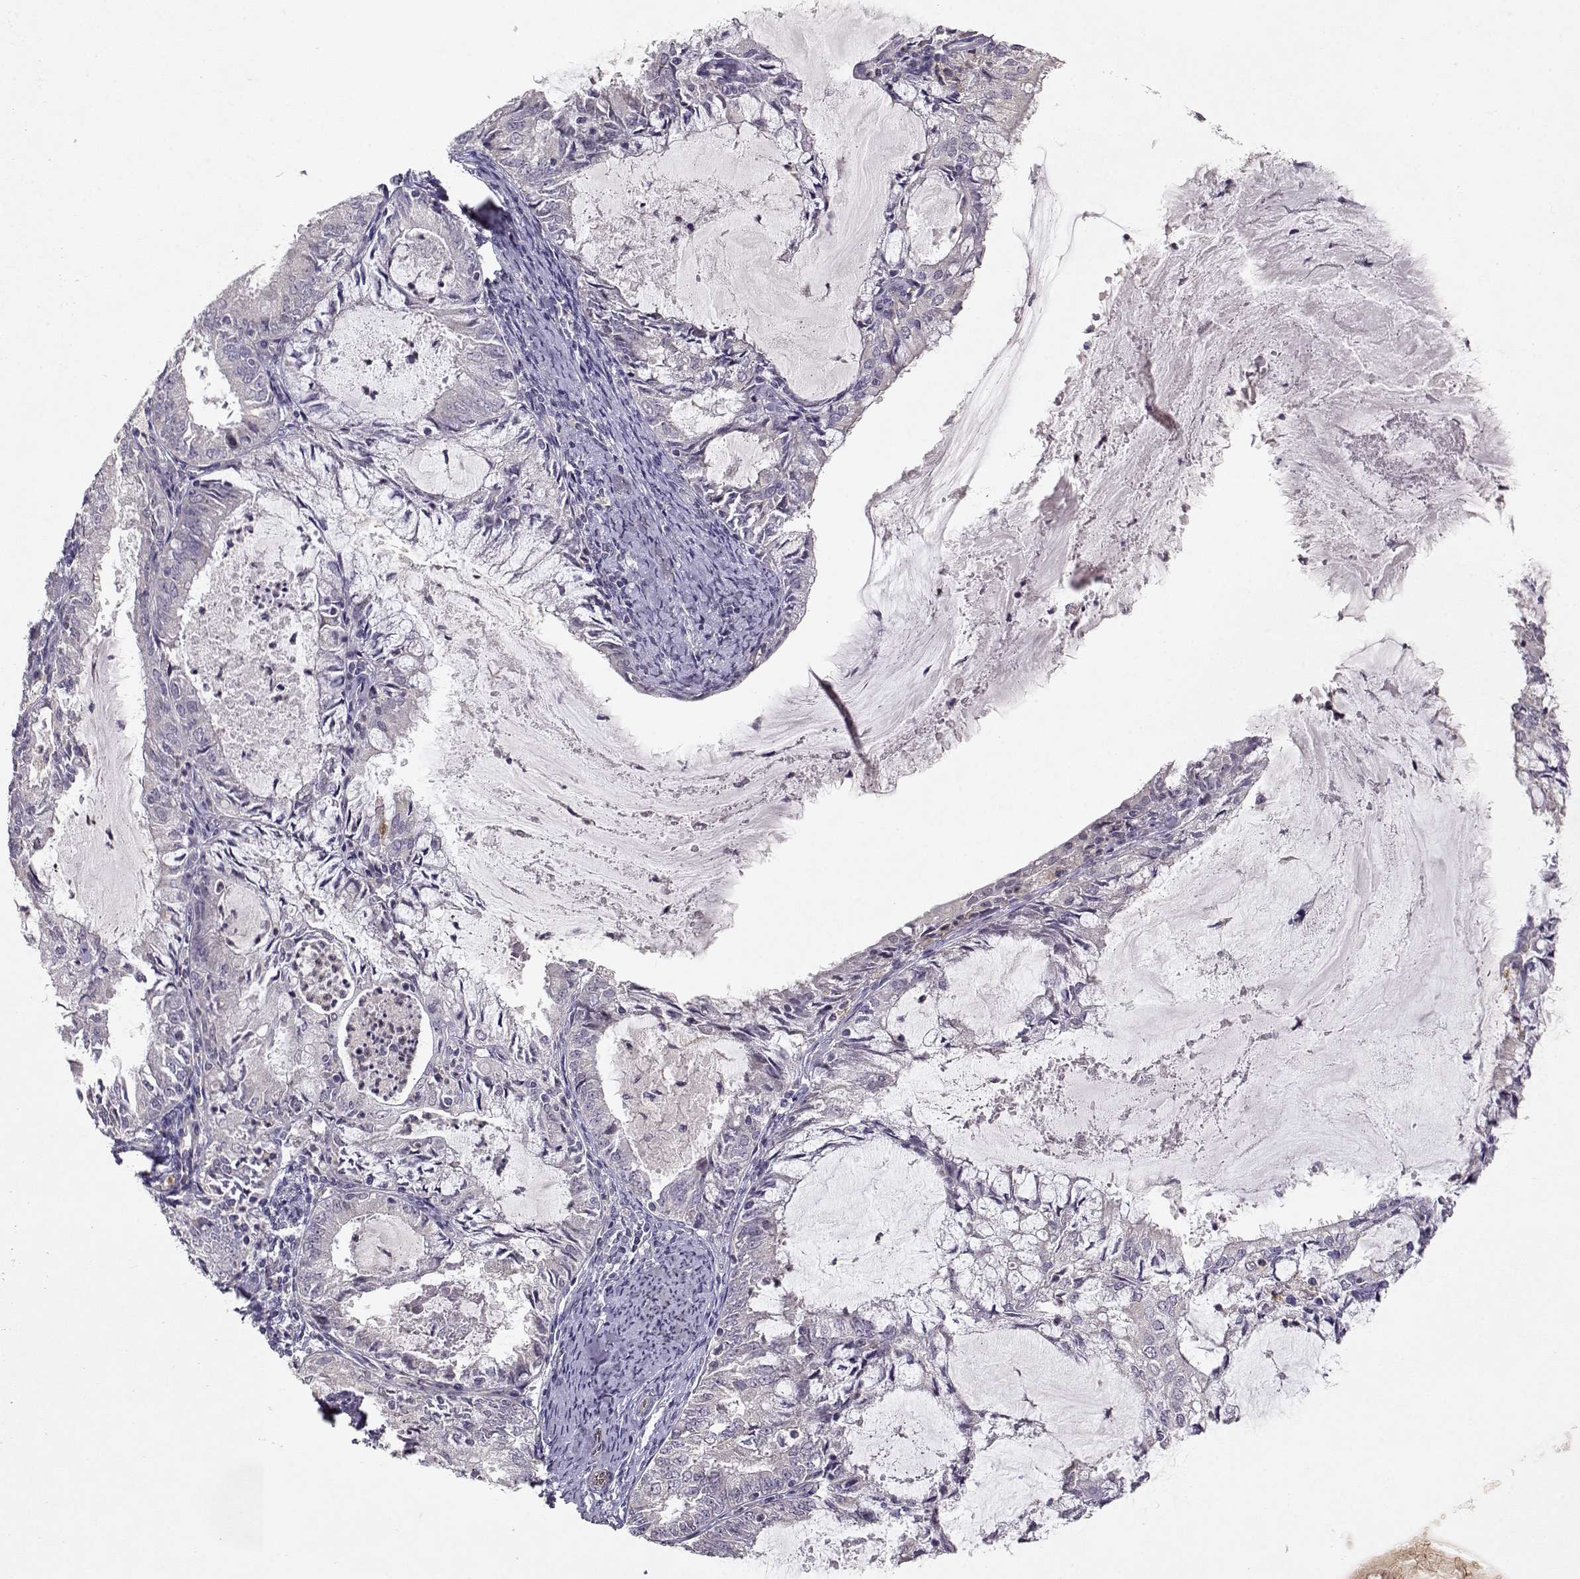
{"staining": {"intensity": "negative", "quantity": "none", "location": "none"}, "tissue": "endometrial cancer", "cell_type": "Tumor cells", "image_type": "cancer", "snomed": [{"axis": "morphology", "description": "Adenocarcinoma, NOS"}, {"axis": "topography", "description": "Endometrium"}], "caption": "A photomicrograph of adenocarcinoma (endometrial) stained for a protein shows no brown staining in tumor cells. (DAB immunohistochemistry with hematoxylin counter stain).", "gene": "BMX", "patient": {"sex": "female", "age": 57}}